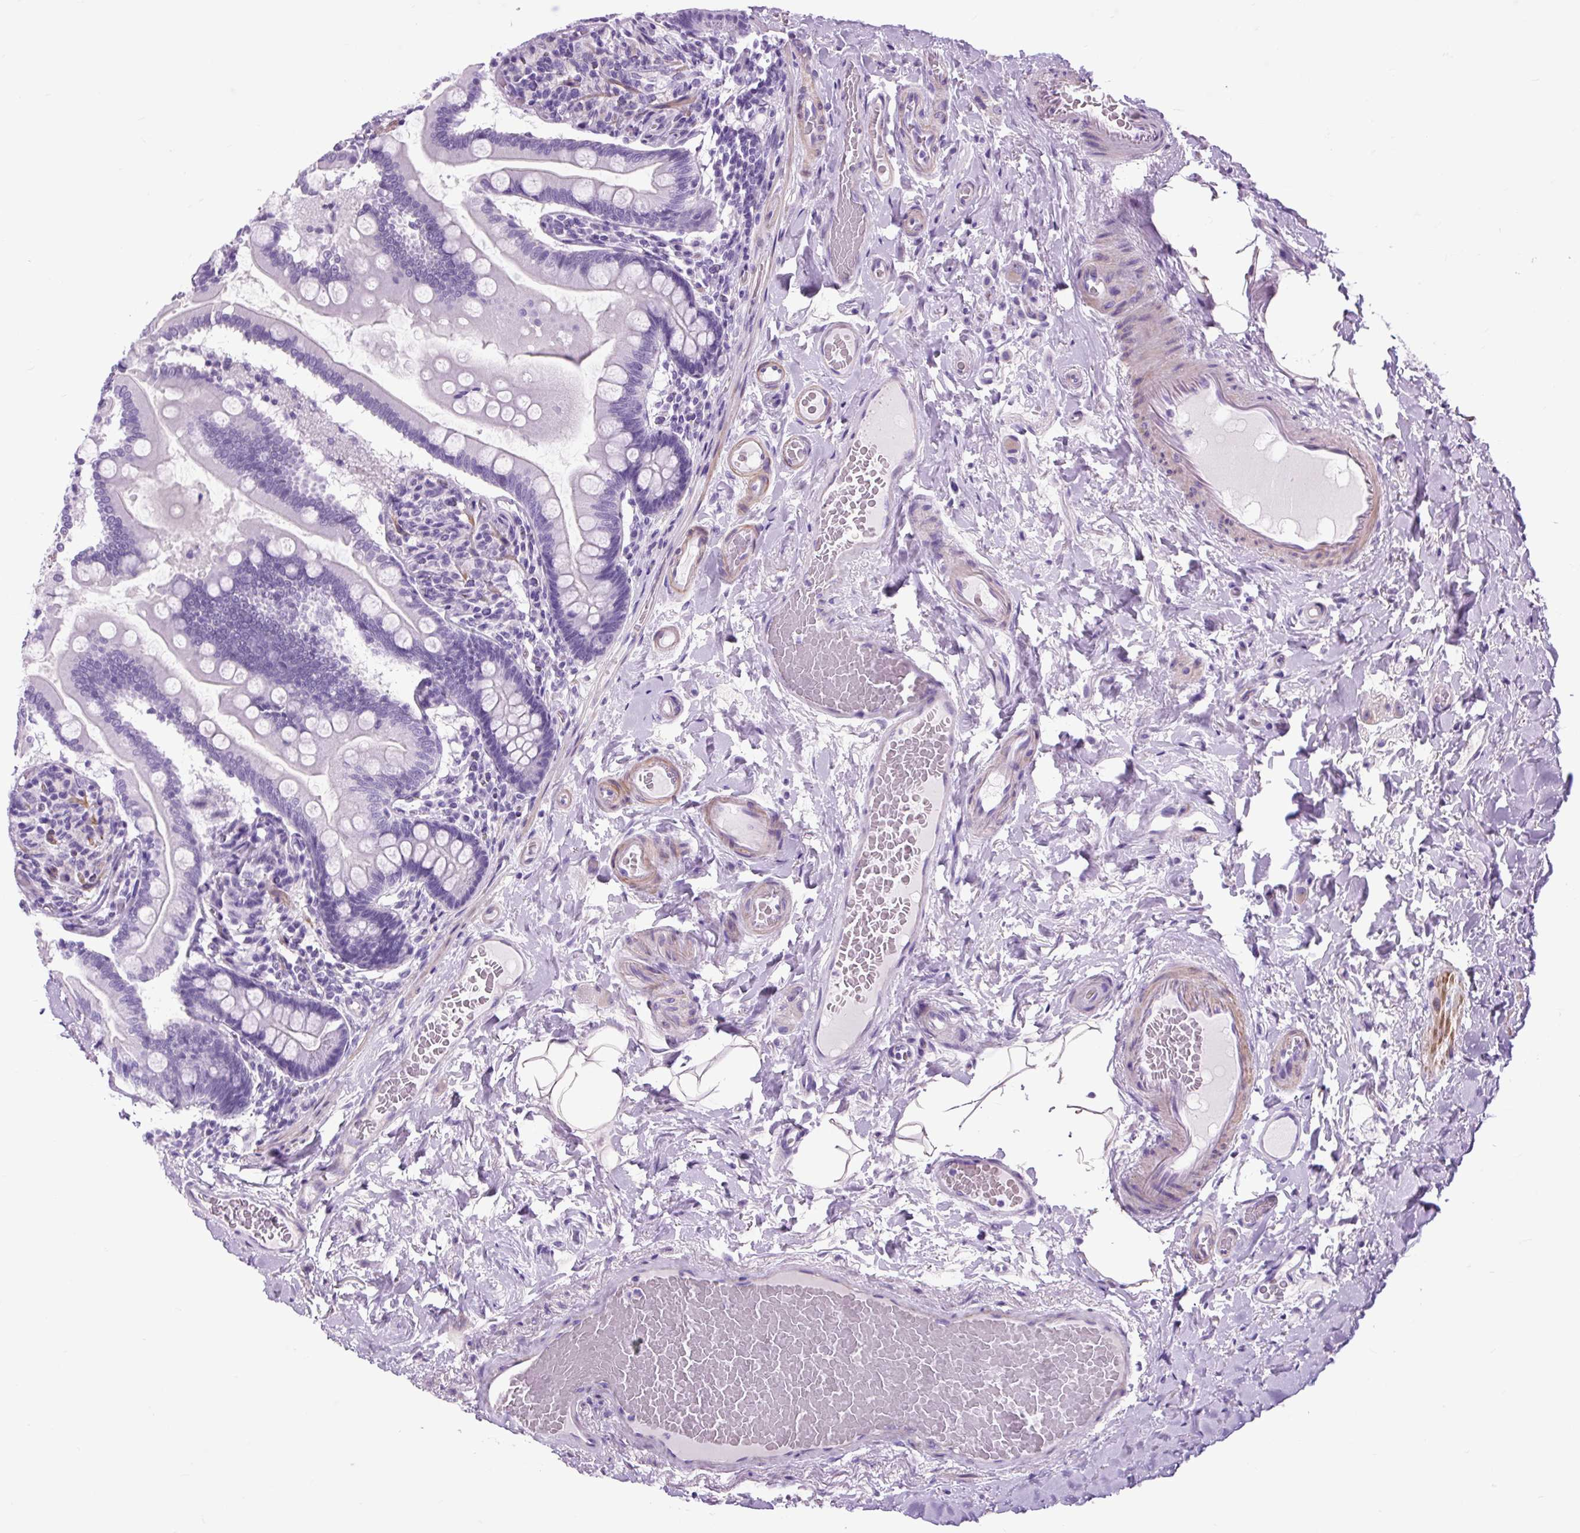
{"staining": {"intensity": "negative", "quantity": "none", "location": "none"}, "tissue": "small intestine", "cell_type": "Glandular cells", "image_type": "normal", "snomed": [{"axis": "morphology", "description": "Normal tissue, NOS"}, {"axis": "topography", "description": "Small intestine"}], "caption": "Protein analysis of unremarkable small intestine exhibits no significant expression in glandular cells.", "gene": "DPP6", "patient": {"sex": "female", "age": 64}}